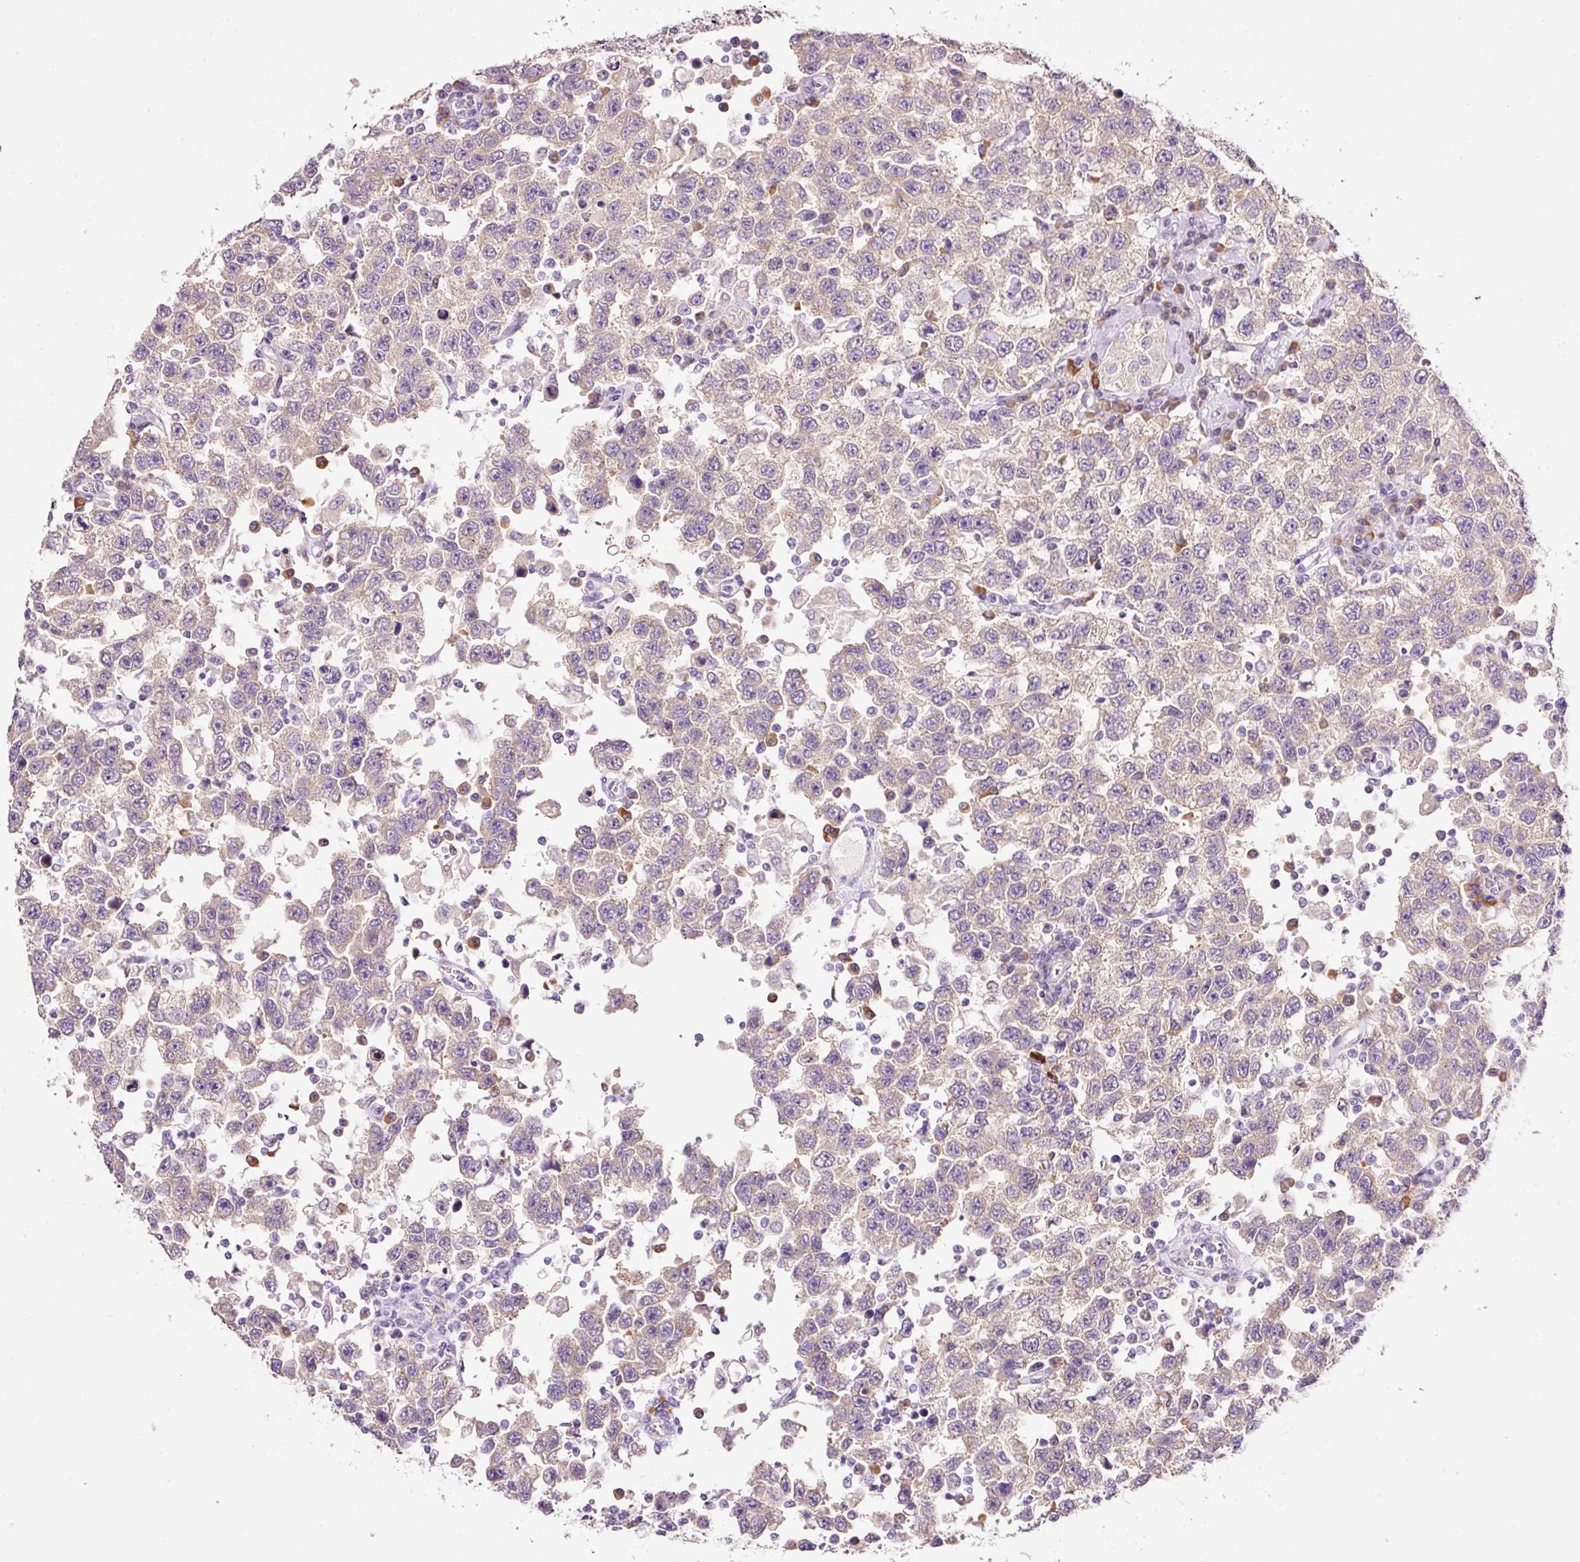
{"staining": {"intensity": "weak", "quantity": "25%-75%", "location": "cytoplasmic/membranous"}, "tissue": "testis cancer", "cell_type": "Tumor cells", "image_type": "cancer", "snomed": [{"axis": "morphology", "description": "Seminoma, NOS"}, {"axis": "topography", "description": "Testis"}], "caption": "Weak cytoplasmic/membranous positivity for a protein is seen in about 25%-75% of tumor cells of testis cancer (seminoma) using immunohistochemistry.", "gene": "TENT5C", "patient": {"sex": "male", "age": 41}}